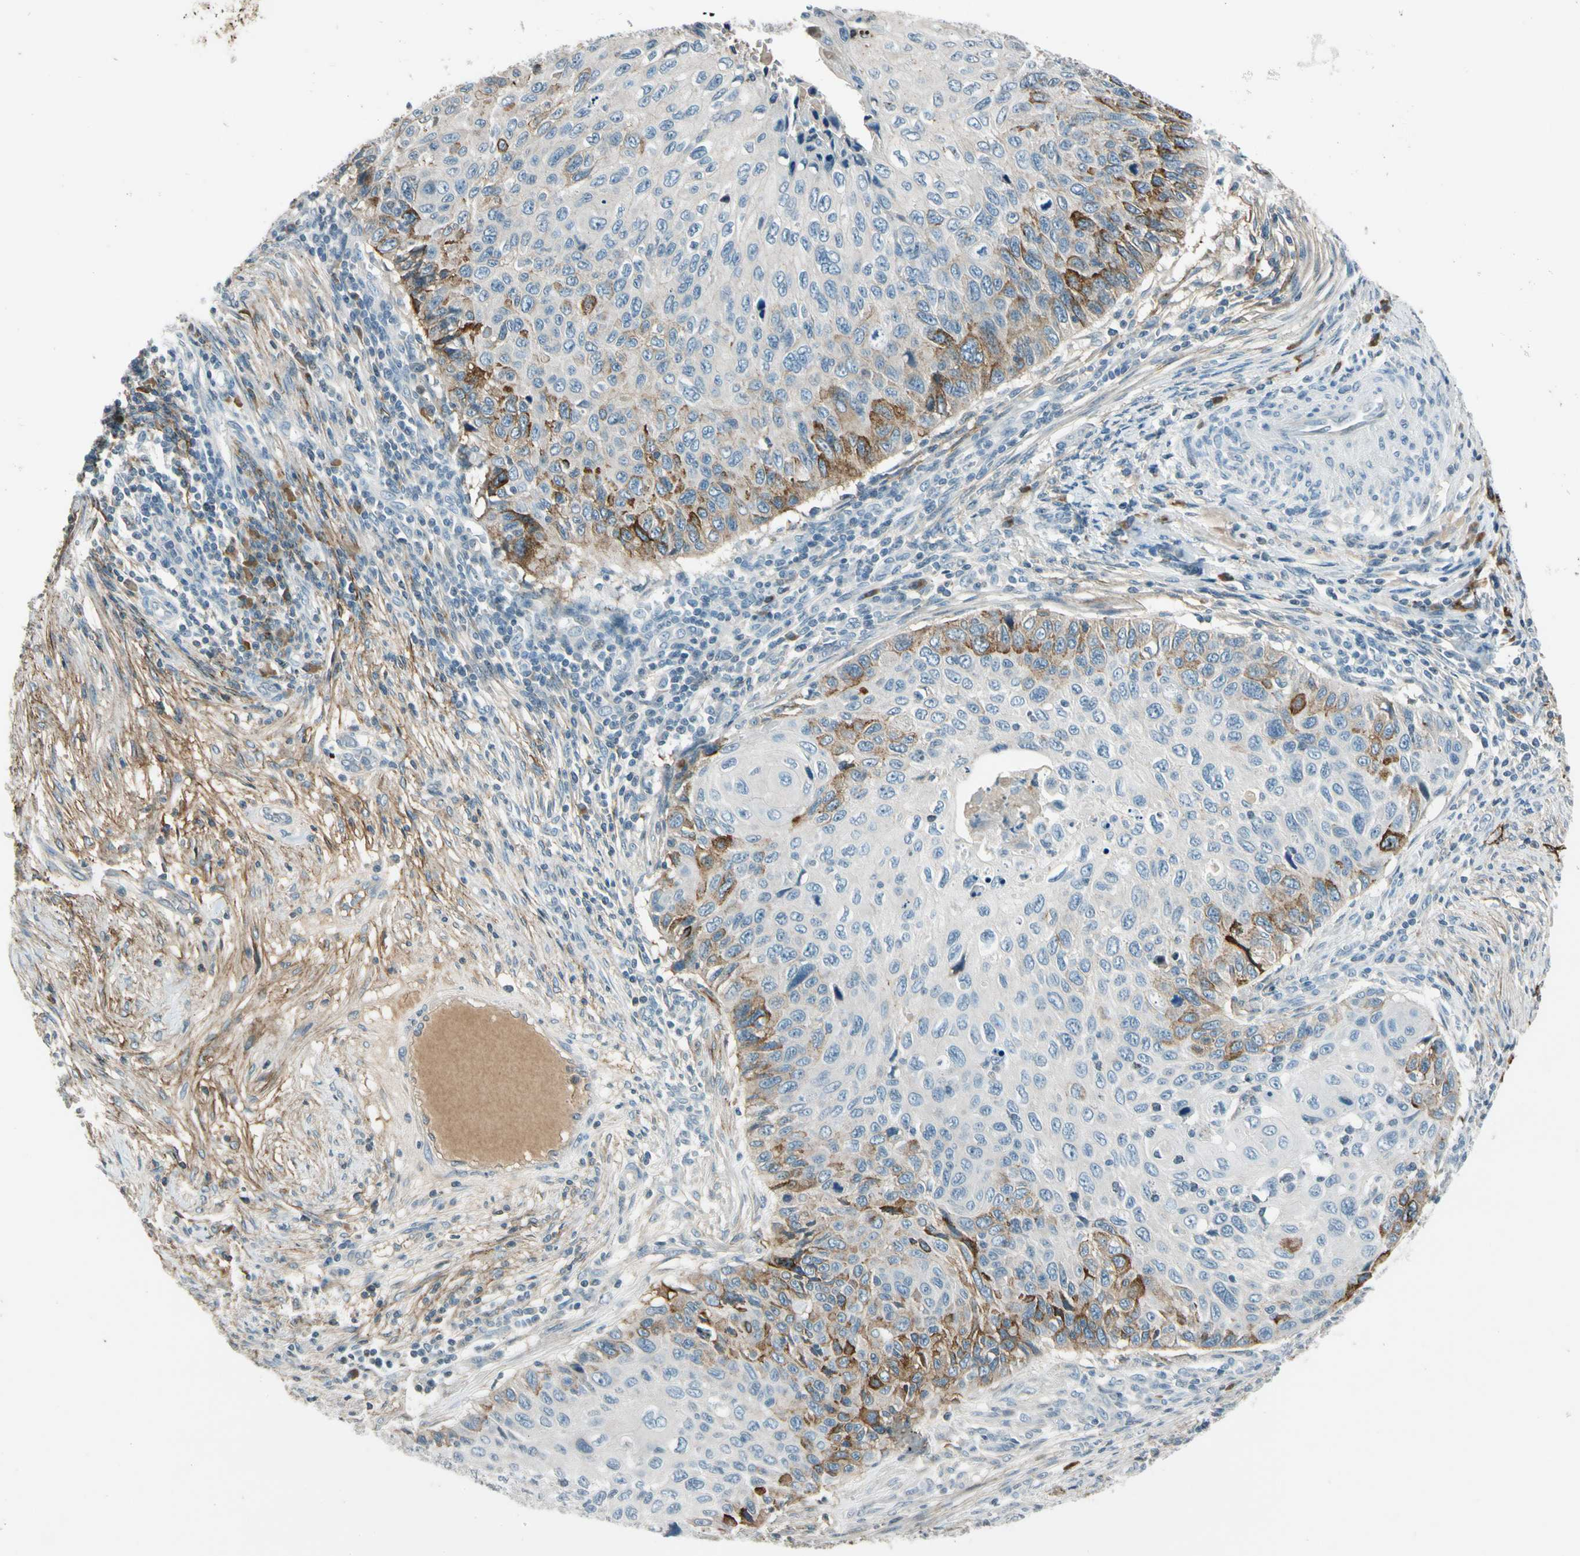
{"staining": {"intensity": "moderate", "quantity": "<25%", "location": "cytoplasmic/membranous"}, "tissue": "cervical cancer", "cell_type": "Tumor cells", "image_type": "cancer", "snomed": [{"axis": "morphology", "description": "Squamous cell carcinoma, NOS"}, {"axis": "topography", "description": "Cervix"}], "caption": "Immunohistochemistry (IHC) photomicrograph of neoplastic tissue: cervical cancer stained using immunohistochemistry demonstrates low levels of moderate protein expression localized specifically in the cytoplasmic/membranous of tumor cells, appearing as a cytoplasmic/membranous brown color.", "gene": "PDPN", "patient": {"sex": "female", "age": 70}}